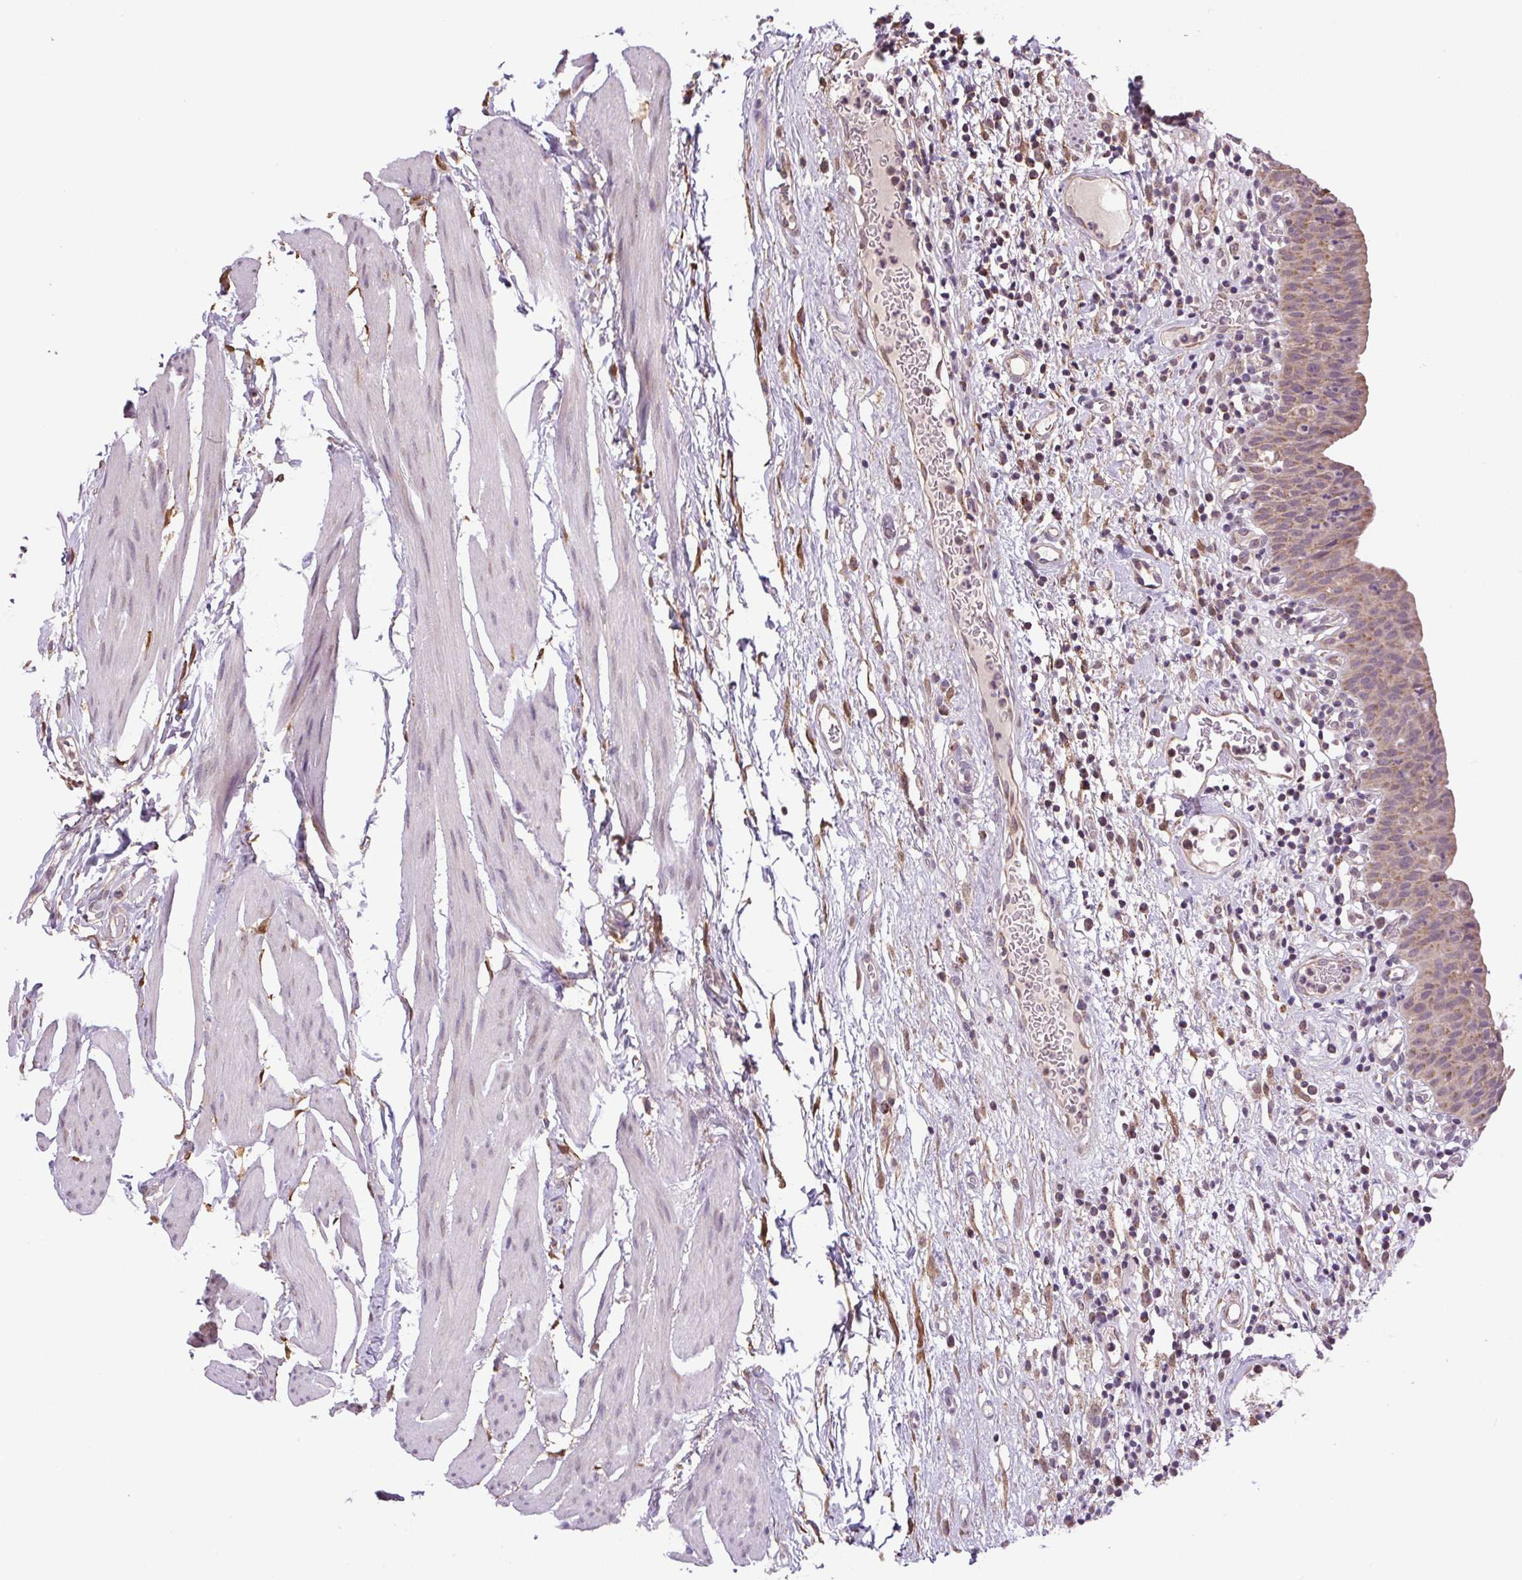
{"staining": {"intensity": "moderate", "quantity": "25%-75%", "location": "cytoplasmic/membranous,nuclear"}, "tissue": "urinary bladder", "cell_type": "Urothelial cells", "image_type": "normal", "snomed": [{"axis": "morphology", "description": "Normal tissue, NOS"}, {"axis": "morphology", "description": "Inflammation, NOS"}, {"axis": "topography", "description": "Urinary bladder"}], "caption": "Protein staining by immunohistochemistry (IHC) shows moderate cytoplasmic/membranous,nuclear positivity in approximately 25%-75% of urothelial cells in unremarkable urinary bladder. (DAB (3,3'-diaminobenzidine) IHC with brightfield microscopy, high magnification).", "gene": "SGF29", "patient": {"sex": "male", "age": 57}}